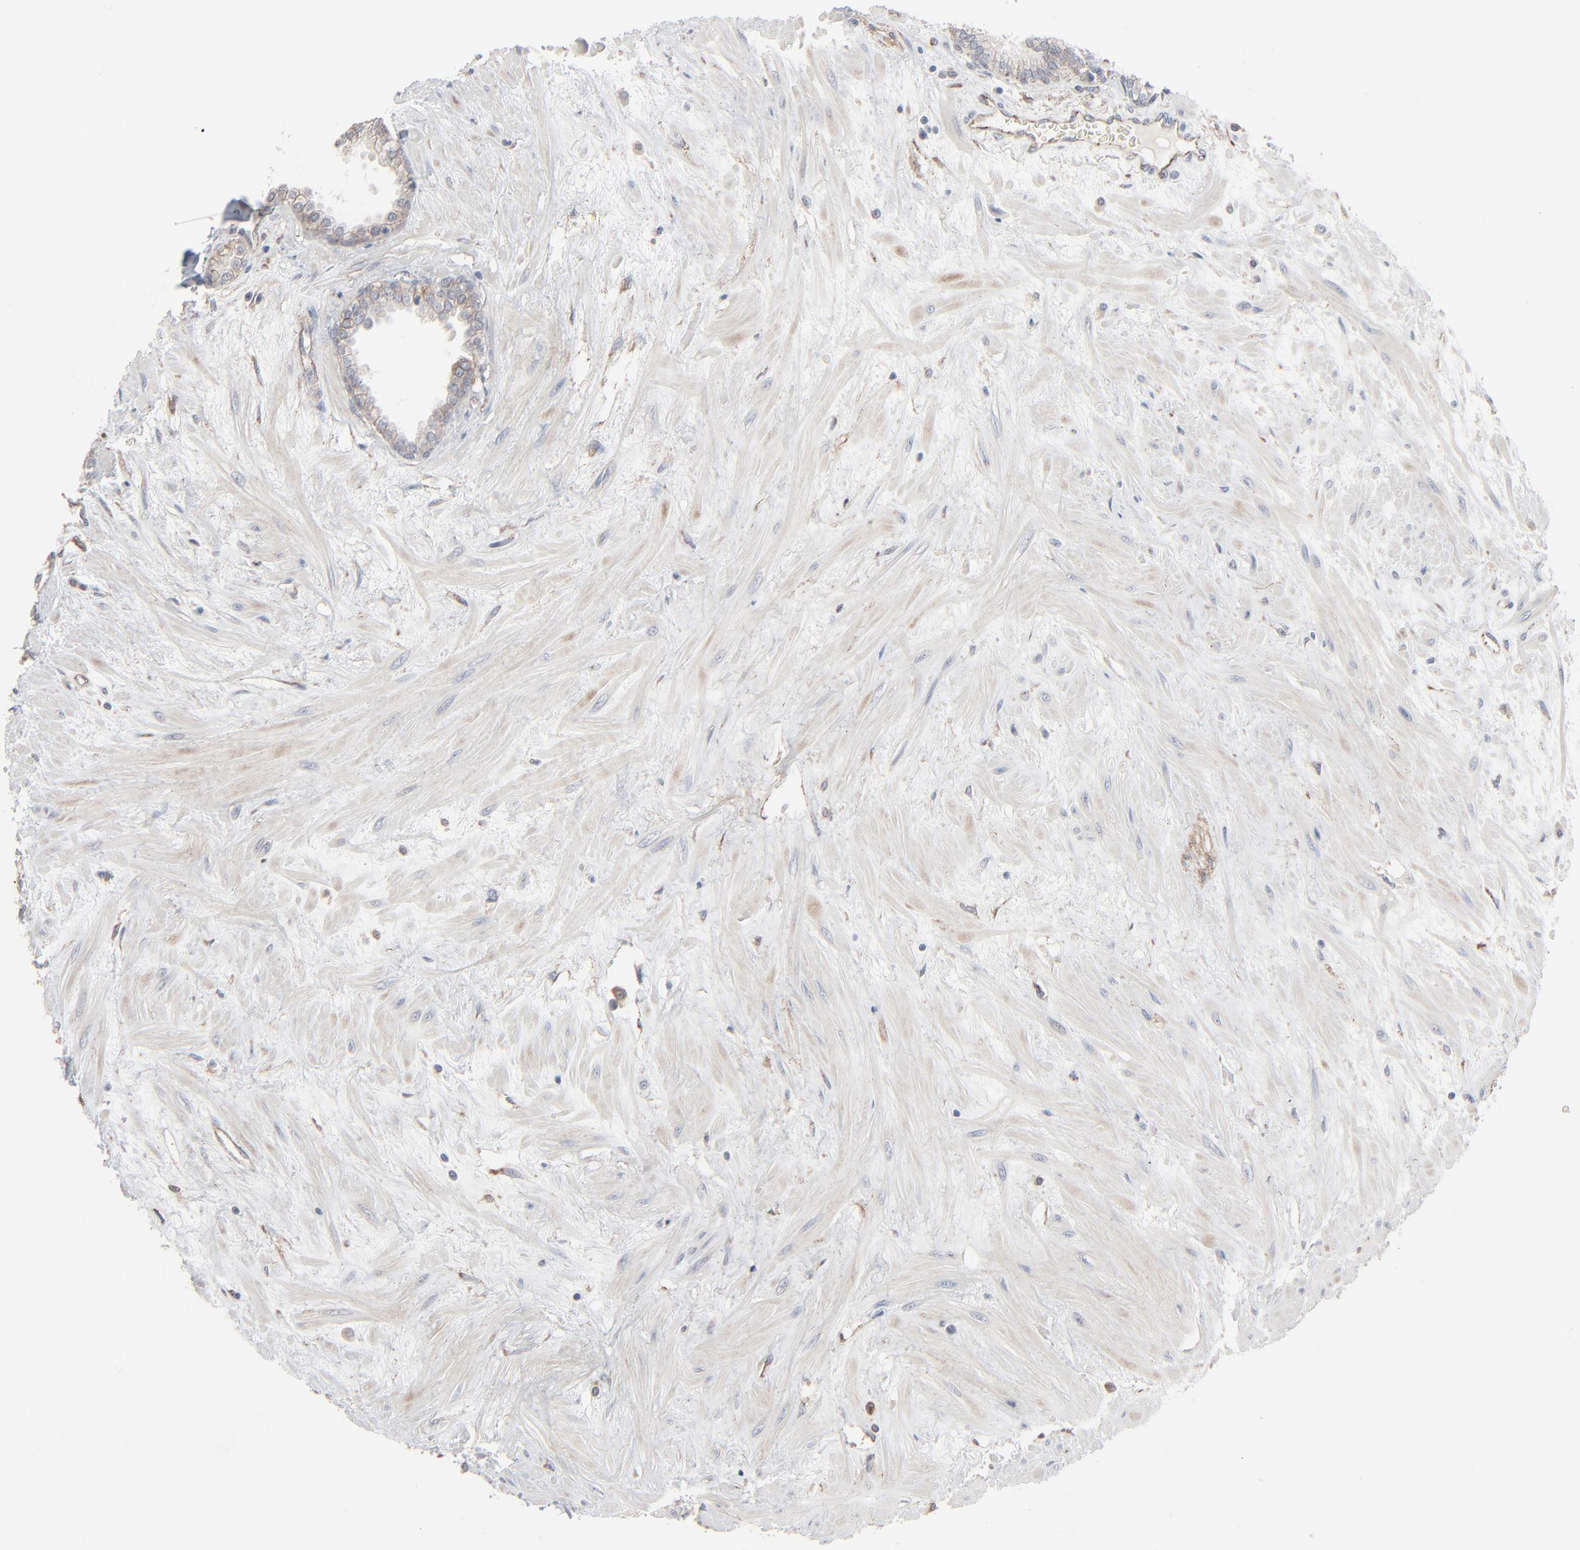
{"staining": {"intensity": "weak", "quantity": "25%-75%", "location": "cytoplasmic/membranous"}, "tissue": "prostate", "cell_type": "Glandular cells", "image_type": "normal", "snomed": [{"axis": "morphology", "description": "Normal tissue, NOS"}, {"axis": "topography", "description": "Prostate"}], "caption": "A brown stain highlights weak cytoplasmic/membranous positivity of a protein in glandular cells of benign prostate.", "gene": "CTNND1", "patient": {"sex": "male", "age": 64}}